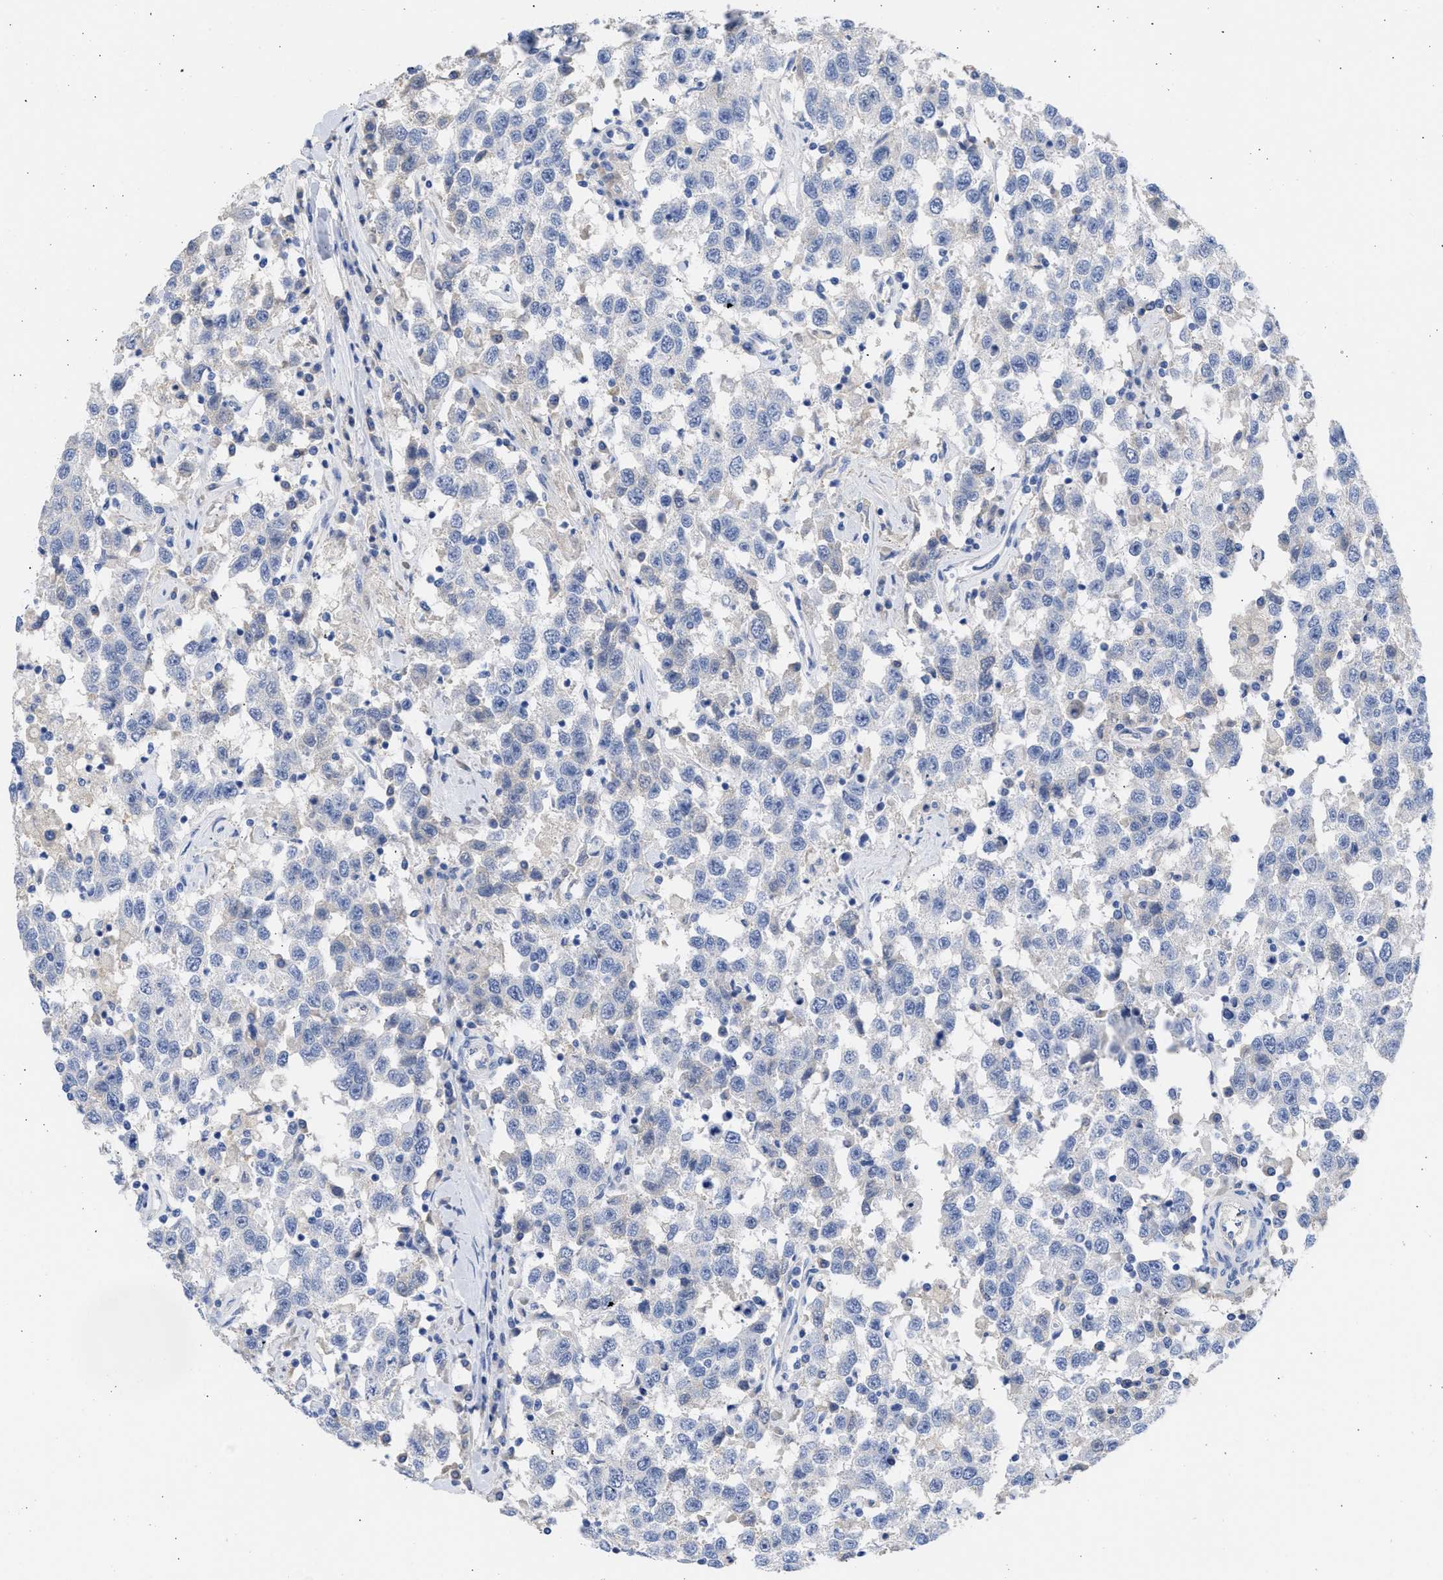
{"staining": {"intensity": "negative", "quantity": "none", "location": "none"}, "tissue": "testis cancer", "cell_type": "Tumor cells", "image_type": "cancer", "snomed": [{"axis": "morphology", "description": "Seminoma, NOS"}, {"axis": "topography", "description": "Testis"}], "caption": "Seminoma (testis) was stained to show a protein in brown. There is no significant positivity in tumor cells. The staining was performed using DAB to visualize the protein expression in brown, while the nuclei were stained in blue with hematoxylin (Magnification: 20x).", "gene": "RSPH1", "patient": {"sex": "male", "age": 41}}